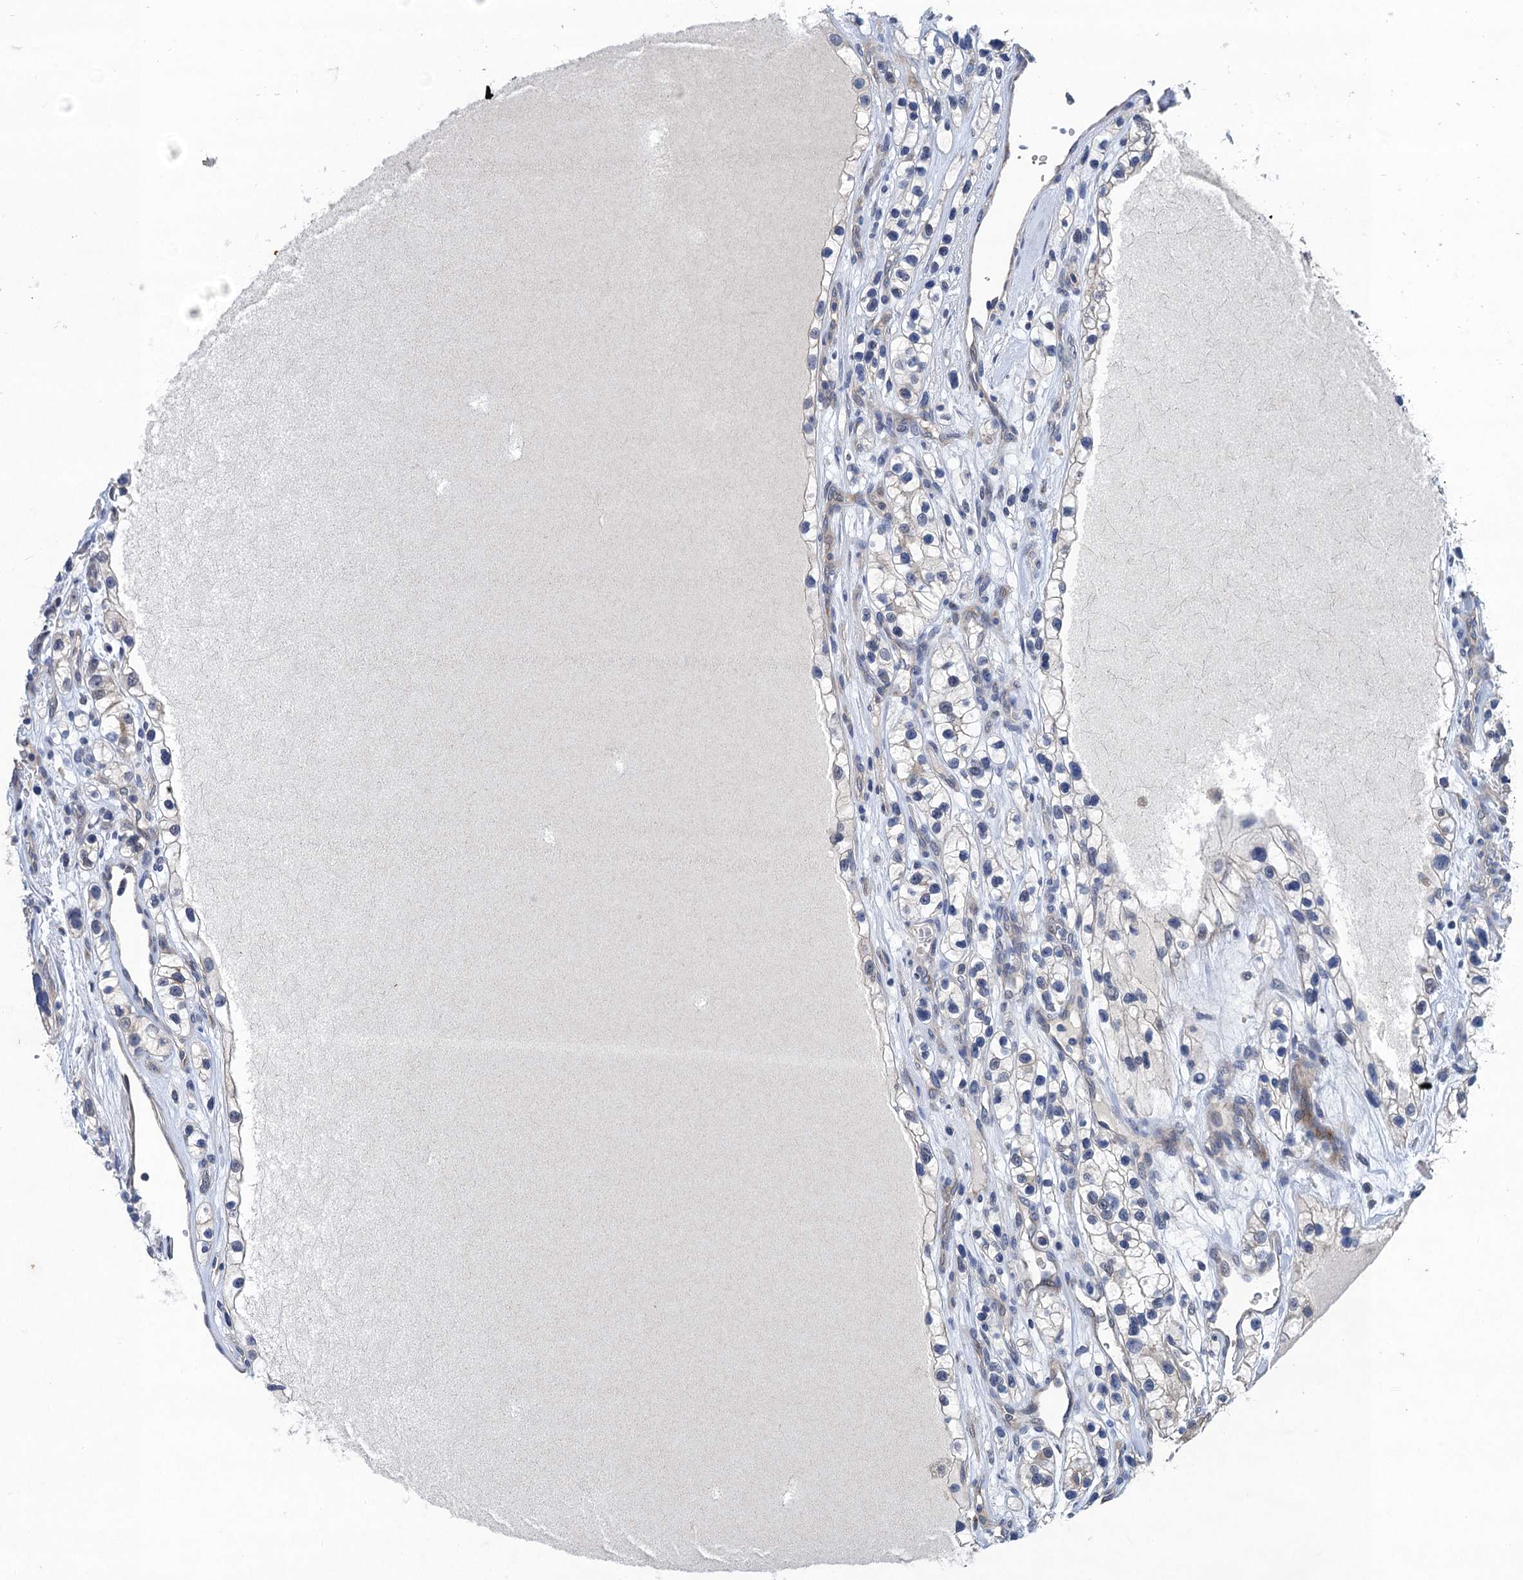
{"staining": {"intensity": "negative", "quantity": "none", "location": "none"}, "tissue": "renal cancer", "cell_type": "Tumor cells", "image_type": "cancer", "snomed": [{"axis": "morphology", "description": "Adenocarcinoma, NOS"}, {"axis": "topography", "description": "Kidney"}], "caption": "Immunohistochemical staining of renal cancer (adenocarcinoma) shows no significant positivity in tumor cells. The staining is performed using DAB (3,3'-diaminobenzidine) brown chromogen with nuclei counter-stained in using hematoxylin.", "gene": "TRAF7", "patient": {"sex": "female", "age": 57}}